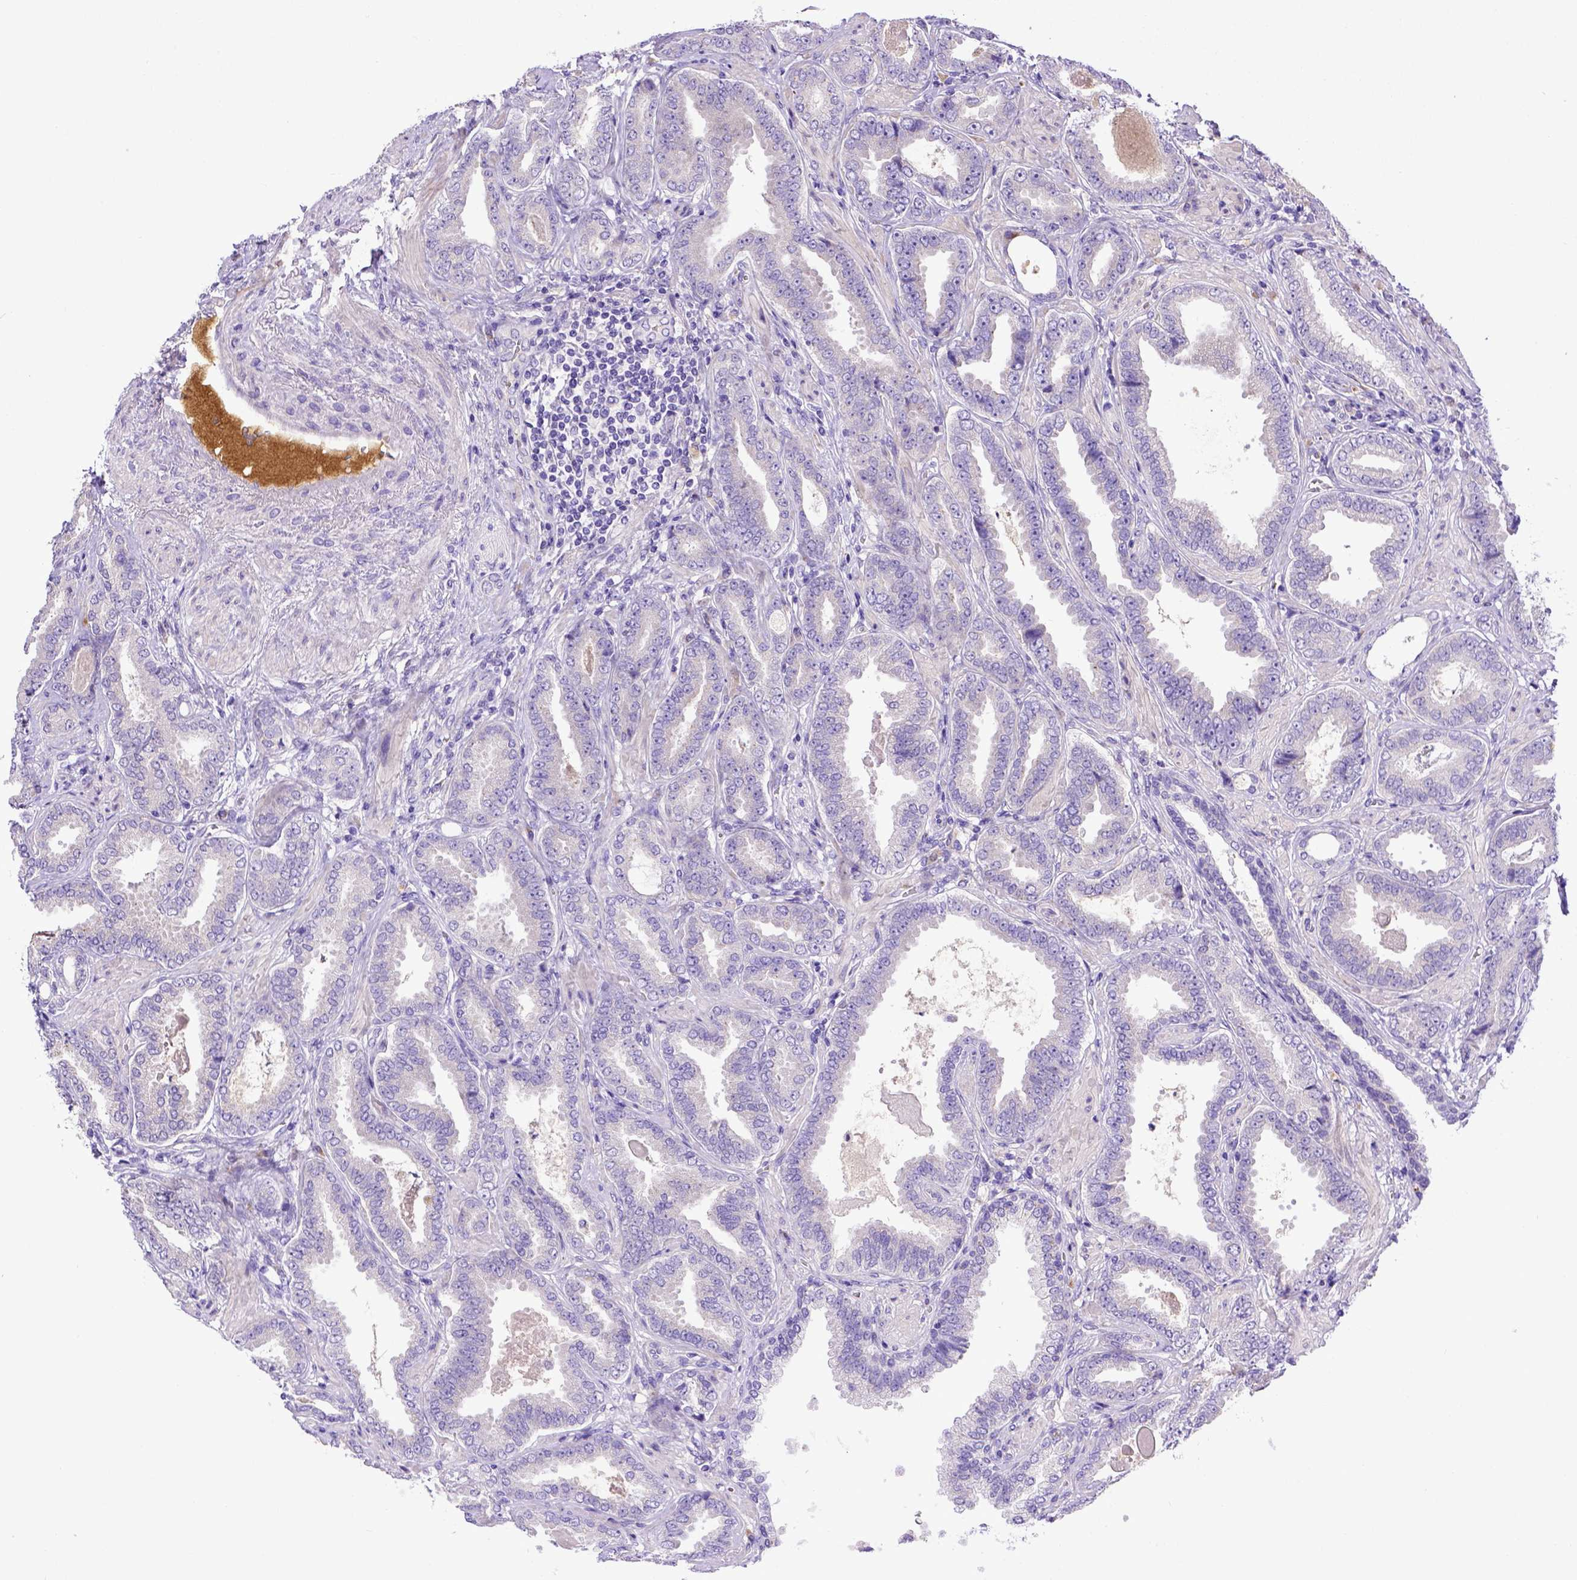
{"staining": {"intensity": "negative", "quantity": "none", "location": "none"}, "tissue": "prostate cancer", "cell_type": "Tumor cells", "image_type": "cancer", "snomed": [{"axis": "morphology", "description": "Adenocarcinoma, NOS"}, {"axis": "topography", "description": "Prostate"}], "caption": "A high-resolution photomicrograph shows IHC staining of prostate adenocarcinoma, which reveals no significant expression in tumor cells.", "gene": "CFAP300", "patient": {"sex": "male", "age": 64}}